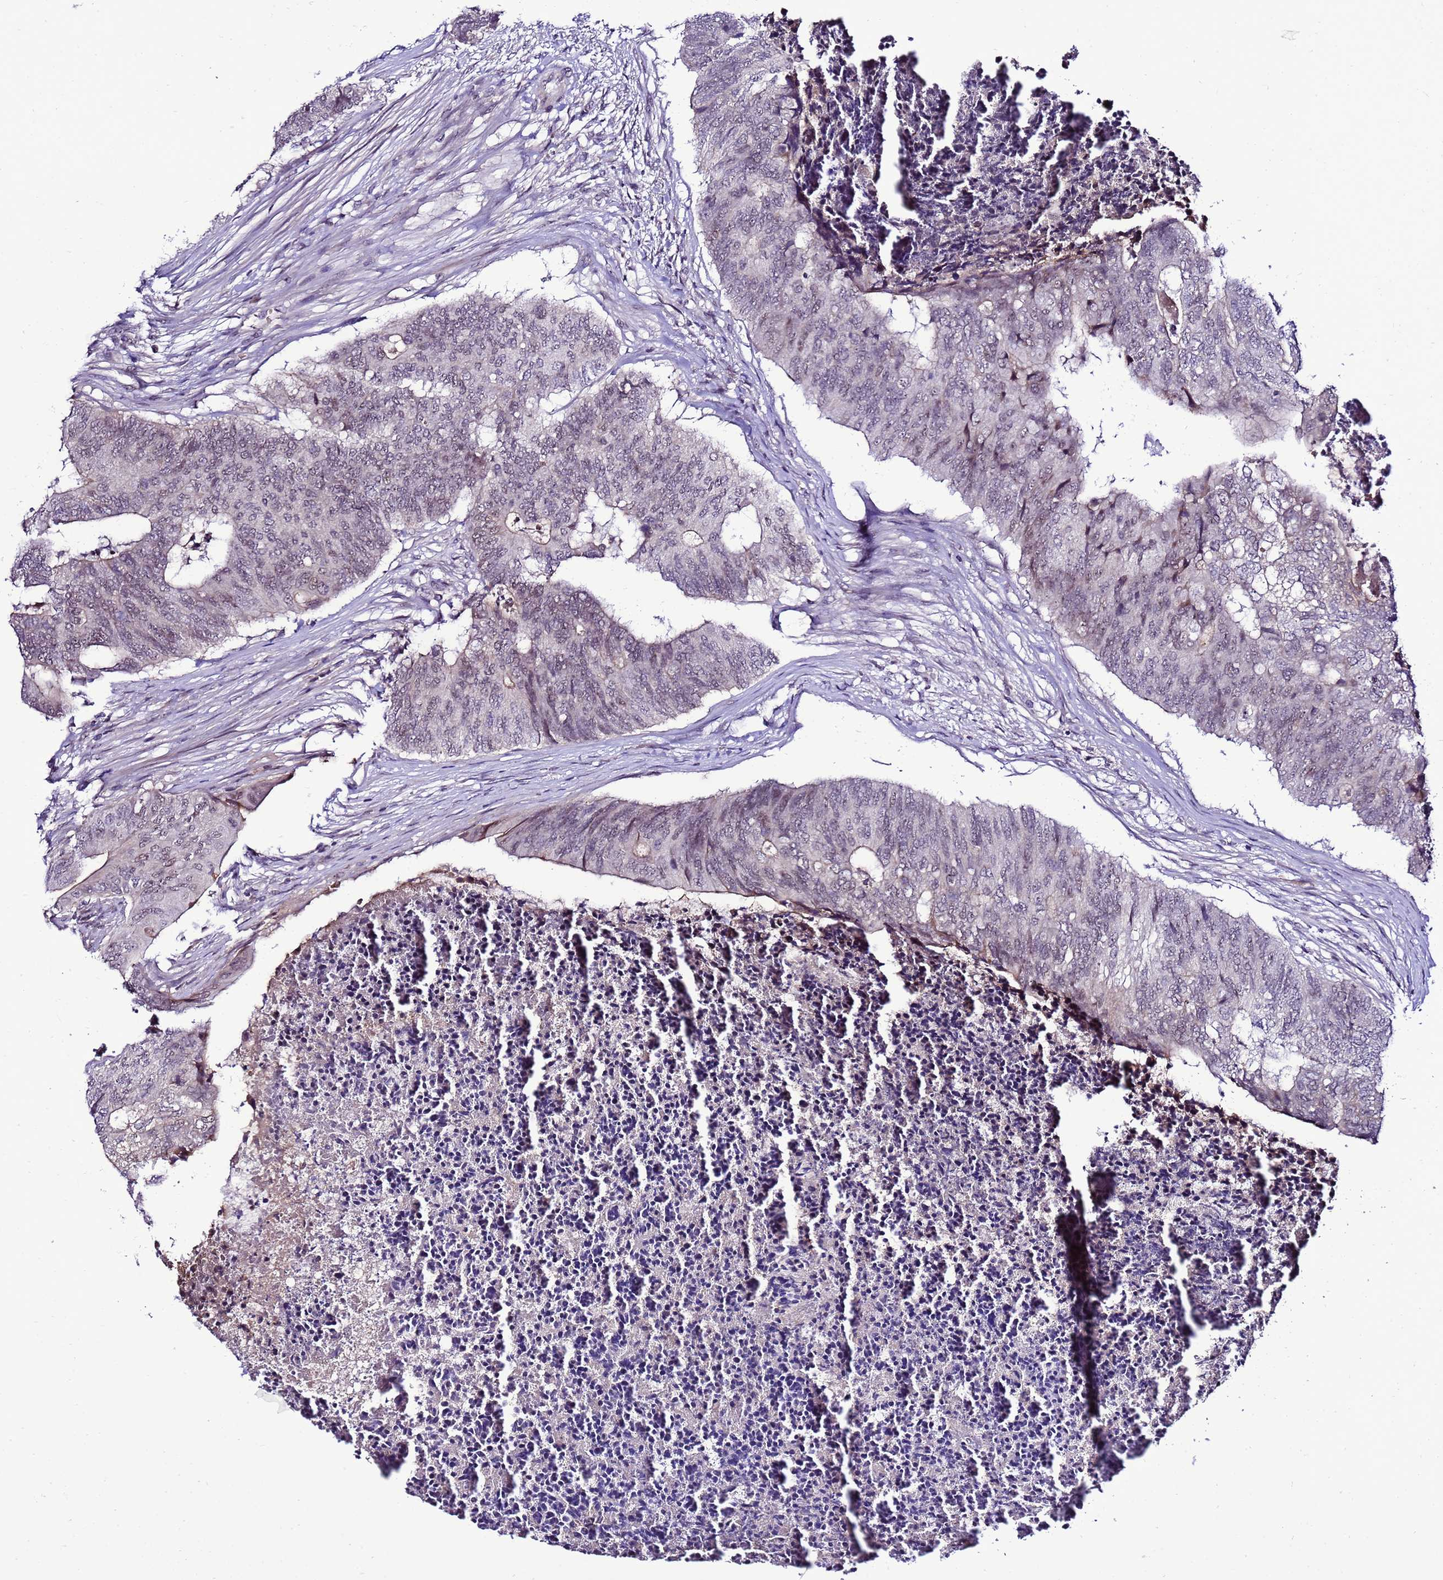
{"staining": {"intensity": "negative", "quantity": "none", "location": "none"}, "tissue": "colorectal cancer", "cell_type": "Tumor cells", "image_type": "cancer", "snomed": [{"axis": "morphology", "description": "Adenocarcinoma, NOS"}, {"axis": "topography", "description": "Colon"}], "caption": "Histopathology image shows no protein expression in tumor cells of colorectal cancer (adenocarcinoma) tissue.", "gene": "C19orf47", "patient": {"sex": "female", "age": 67}}